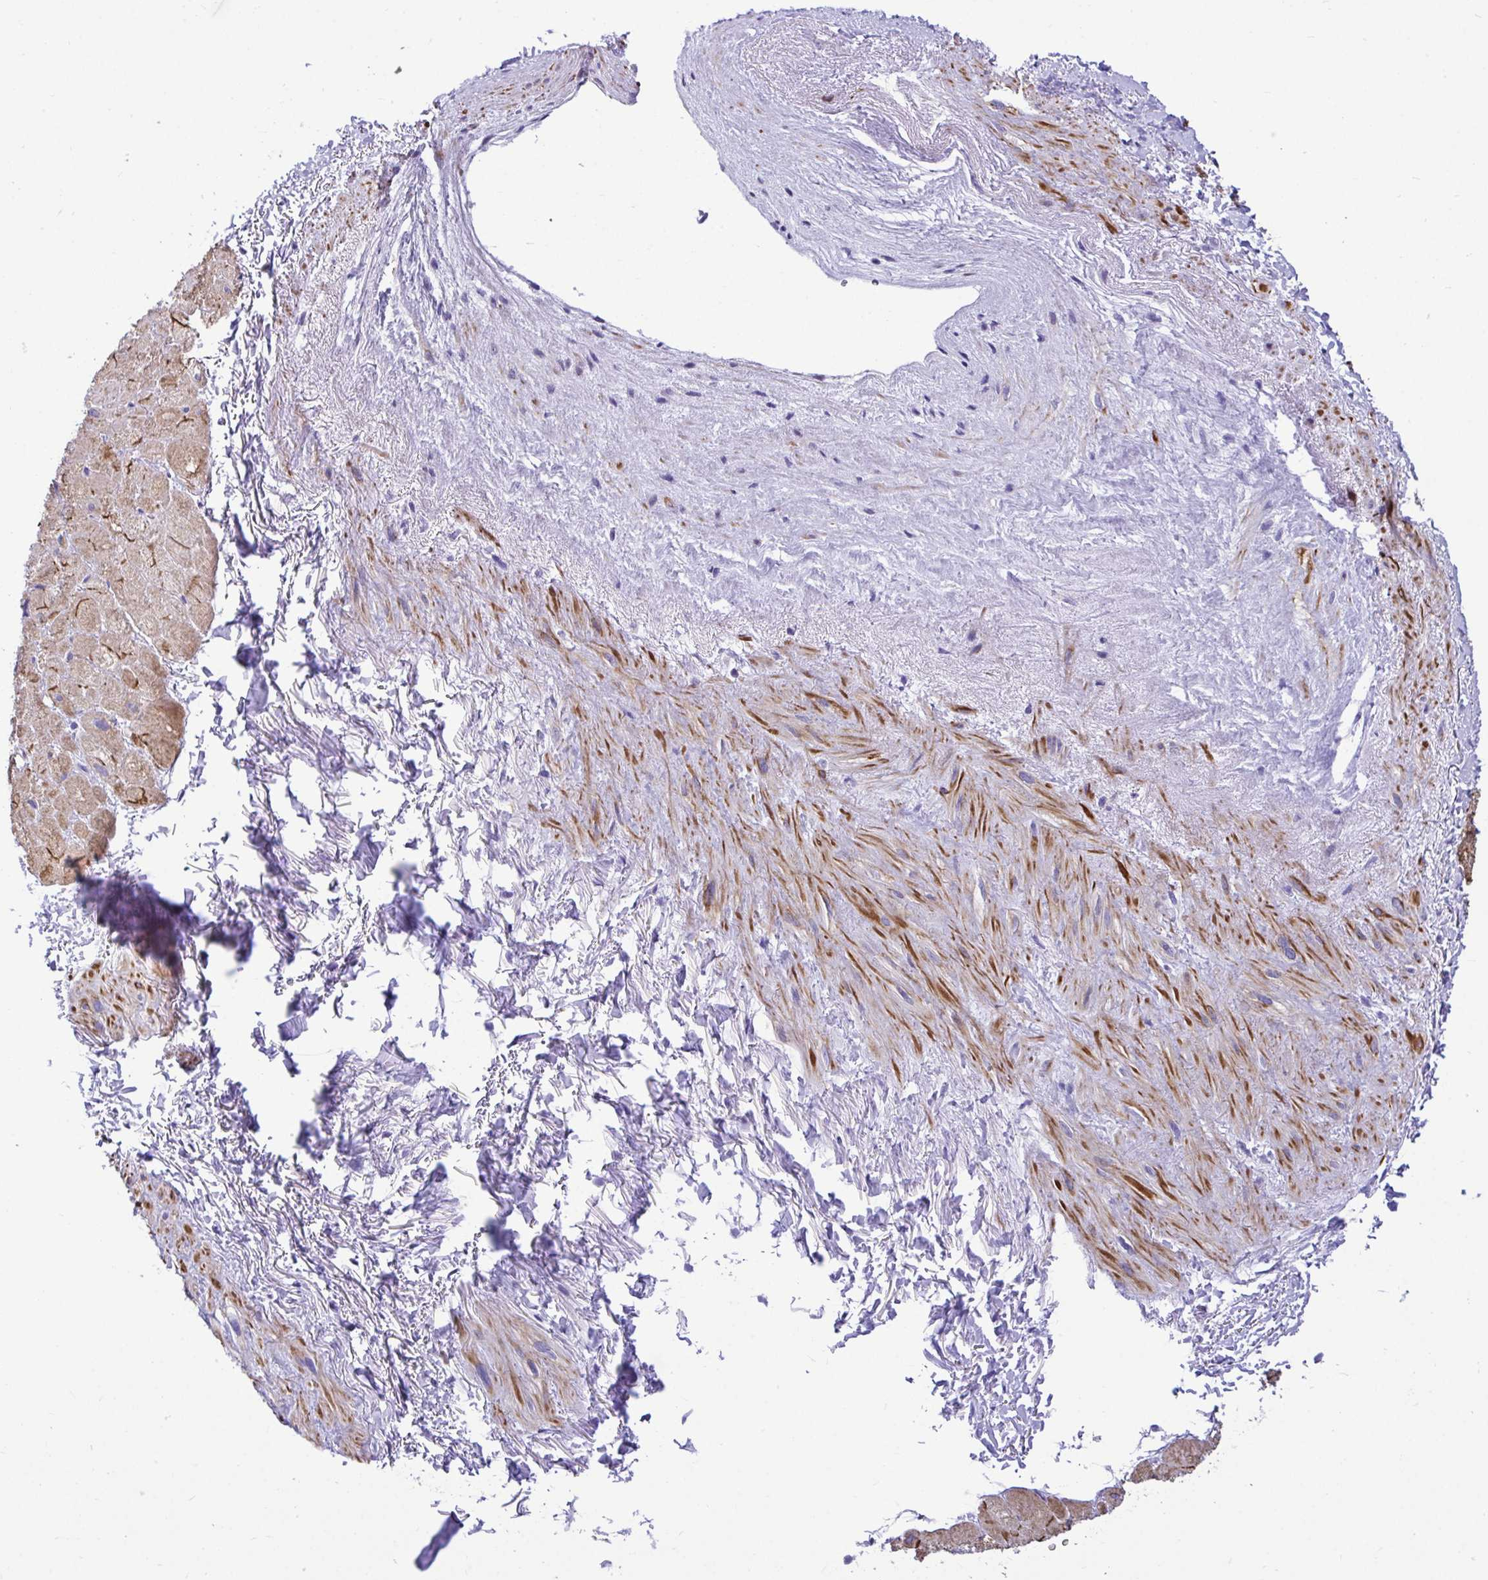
{"staining": {"intensity": "moderate", "quantity": ">75%", "location": "cytoplasmic/membranous"}, "tissue": "heart muscle", "cell_type": "Cardiomyocytes", "image_type": "normal", "snomed": [{"axis": "morphology", "description": "Normal tissue, NOS"}, {"axis": "topography", "description": "Heart"}], "caption": "Immunohistochemical staining of normal heart muscle exhibits moderate cytoplasmic/membranous protein staining in about >75% of cardiomyocytes.", "gene": "ABCG2", "patient": {"sex": "male", "age": 62}}